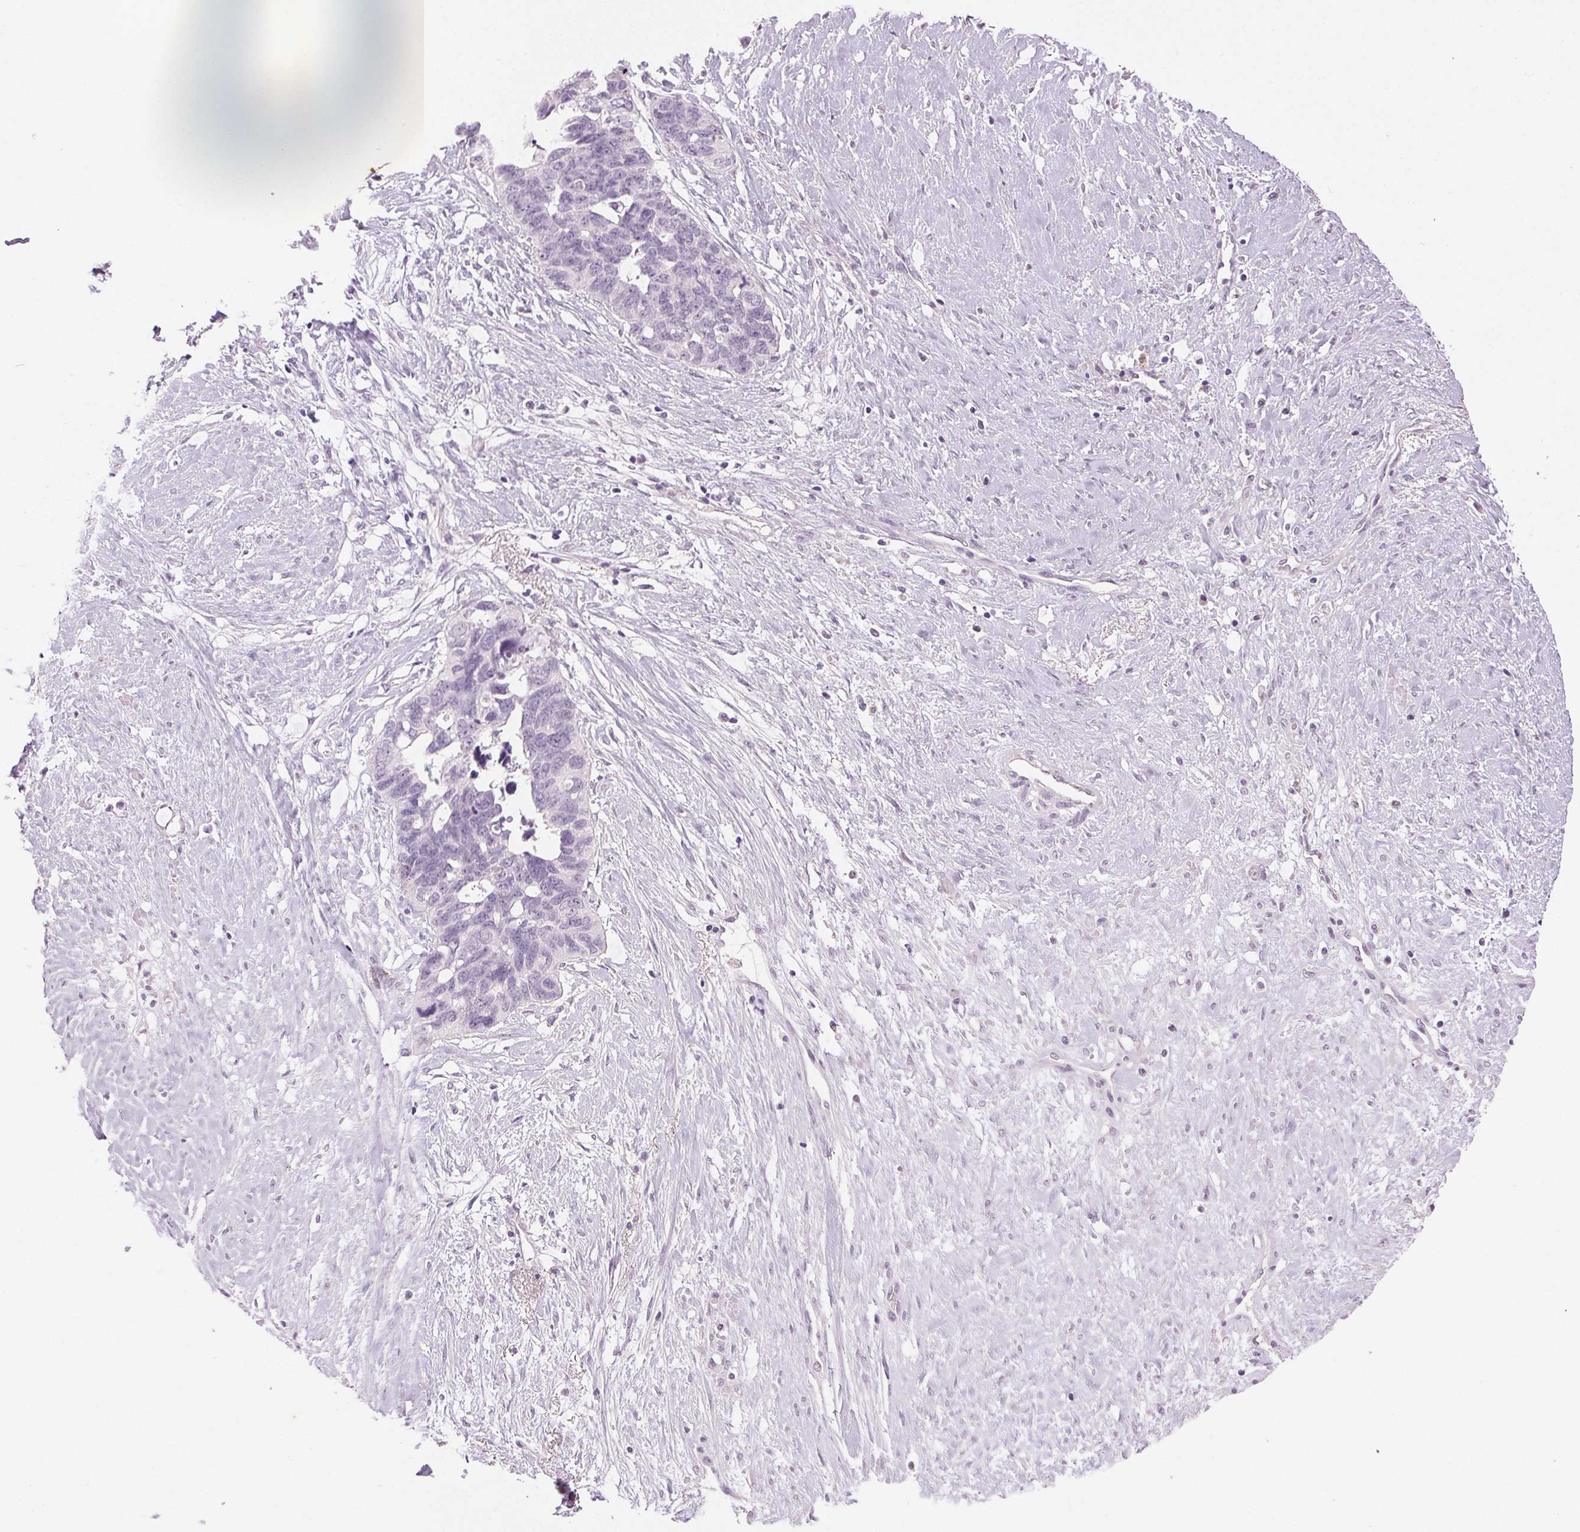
{"staining": {"intensity": "negative", "quantity": "none", "location": "none"}, "tissue": "ovarian cancer", "cell_type": "Tumor cells", "image_type": "cancer", "snomed": [{"axis": "morphology", "description": "Cystadenocarcinoma, serous, NOS"}, {"axis": "topography", "description": "Ovary"}], "caption": "DAB immunohistochemical staining of human ovarian serous cystadenocarcinoma displays no significant staining in tumor cells. (DAB (3,3'-diaminobenzidine) immunohistochemistry visualized using brightfield microscopy, high magnification).", "gene": "CLTRN", "patient": {"sex": "female", "age": 69}}